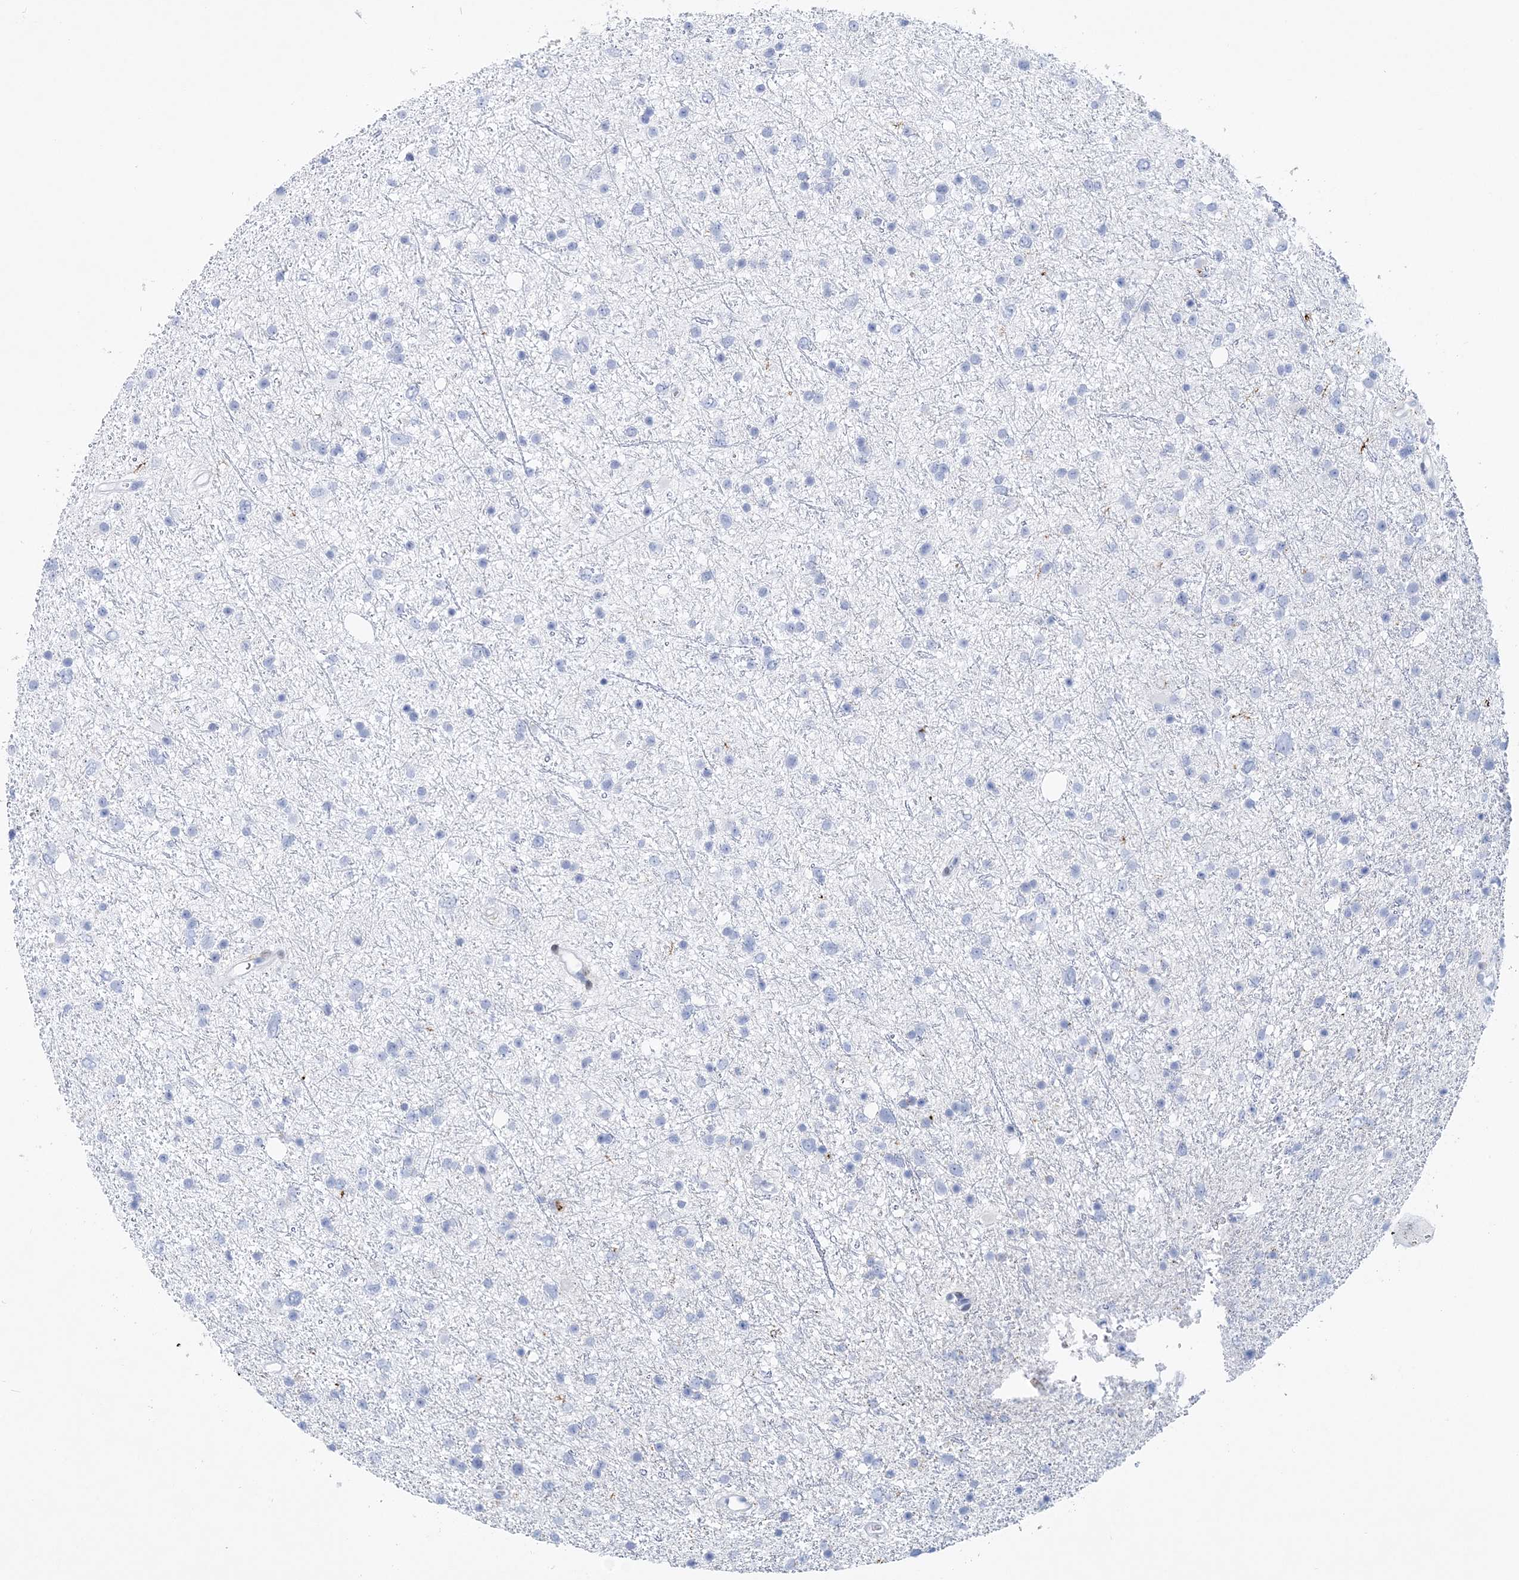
{"staining": {"intensity": "negative", "quantity": "none", "location": "none"}, "tissue": "glioma", "cell_type": "Tumor cells", "image_type": "cancer", "snomed": [{"axis": "morphology", "description": "Glioma, malignant, Low grade"}, {"axis": "topography", "description": "Cerebral cortex"}], "caption": "Glioma was stained to show a protein in brown. There is no significant staining in tumor cells. (Stains: DAB (3,3'-diaminobenzidine) IHC with hematoxylin counter stain, Microscopy: brightfield microscopy at high magnification).", "gene": "NKX6-1", "patient": {"sex": "female", "age": 39}}